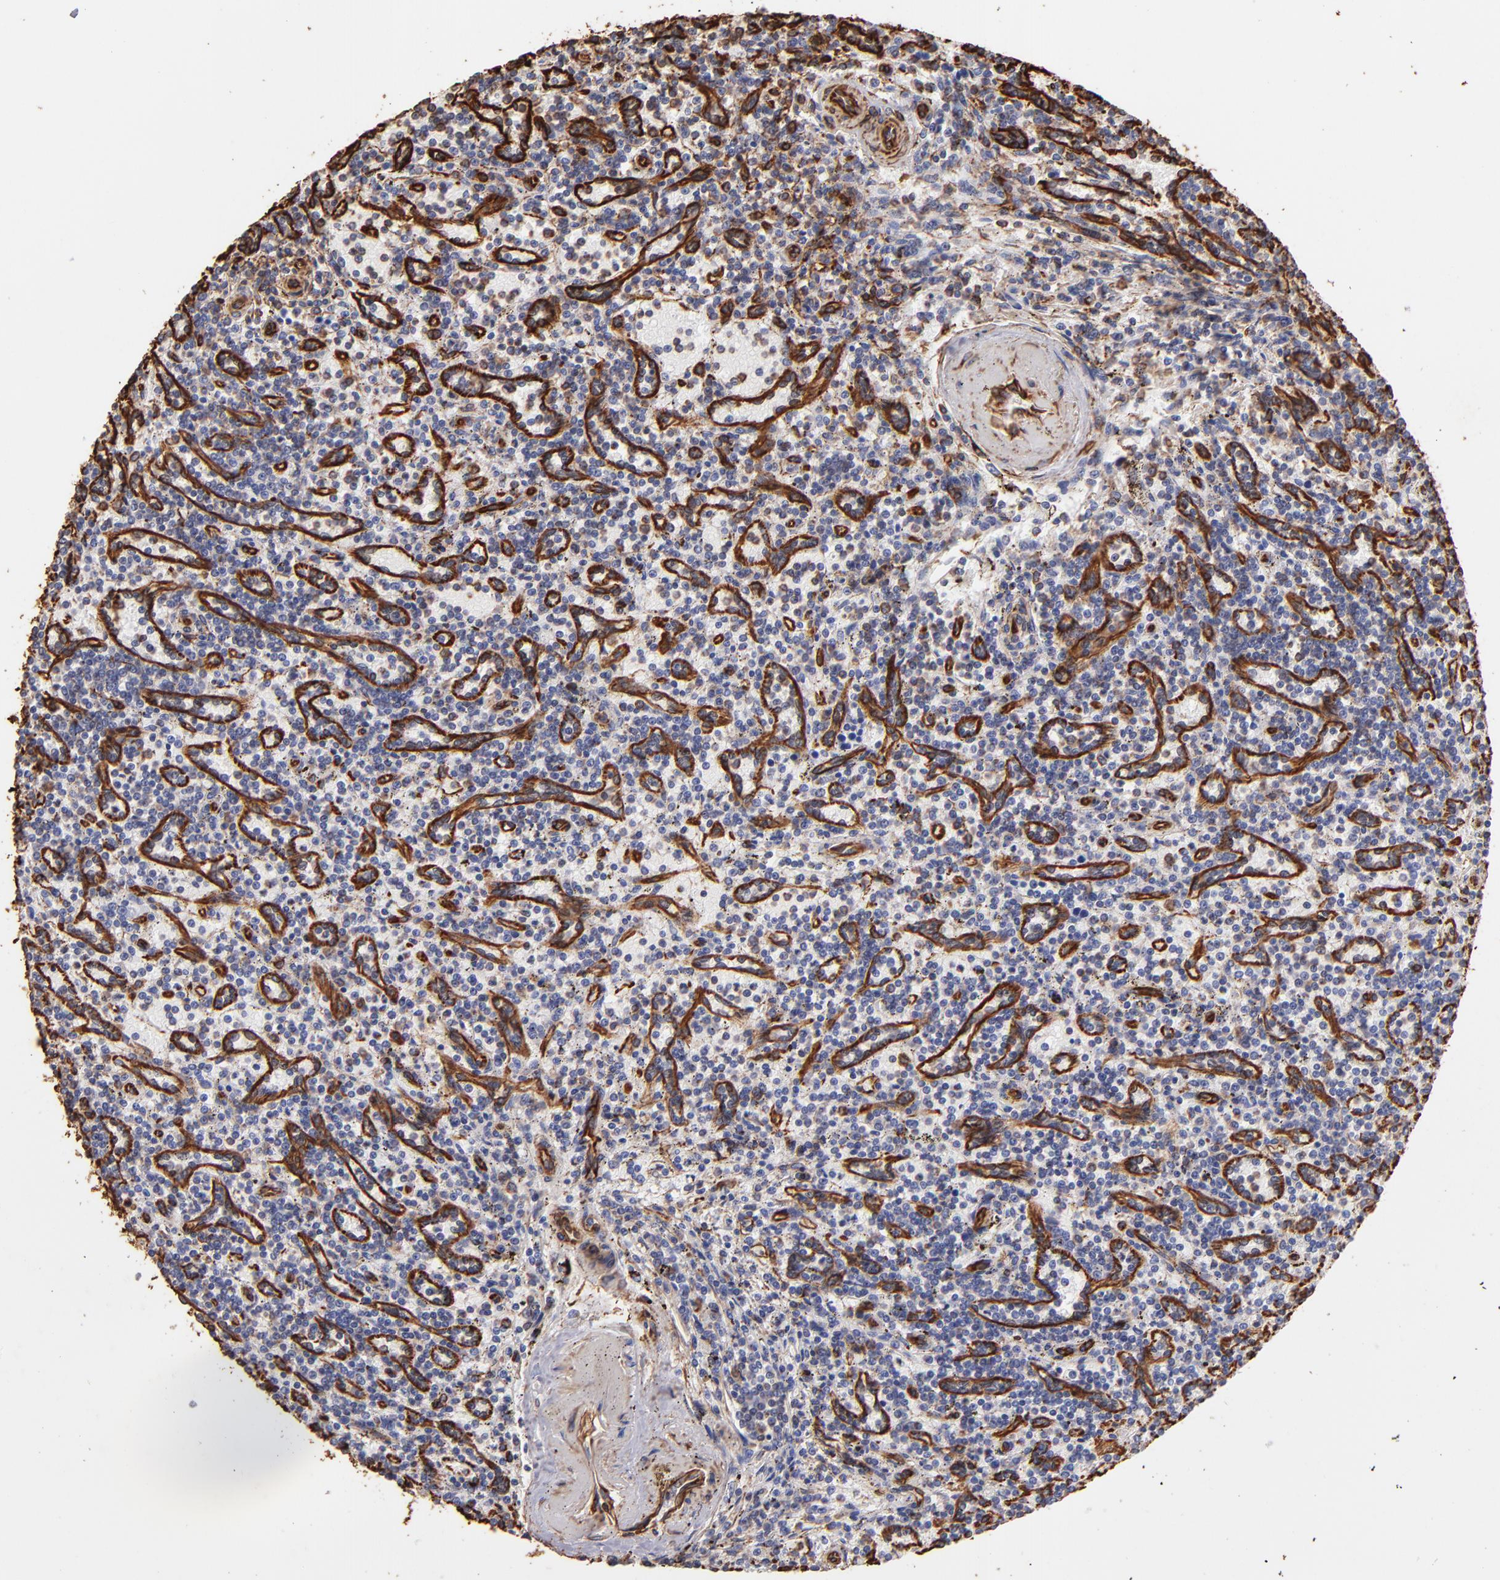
{"staining": {"intensity": "moderate", "quantity": "25%-75%", "location": "cytoplasmic/membranous"}, "tissue": "lymphoma", "cell_type": "Tumor cells", "image_type": "cancer", "snomed": [{"axis": "morphology", "description": "Malignant lymphoma, non-Hodgkin's type, Low grade"}, {"axis": "topography", "description": "Spleen"}], "caption": "A brown stain highlights moderate cytoplasmic/membranous expression of a protein in low-grade malignant lymphoma, non-Hodgkin's type tumor cells.", "gene": "VIM", "patient": {"sex": "male", "age": 73}}